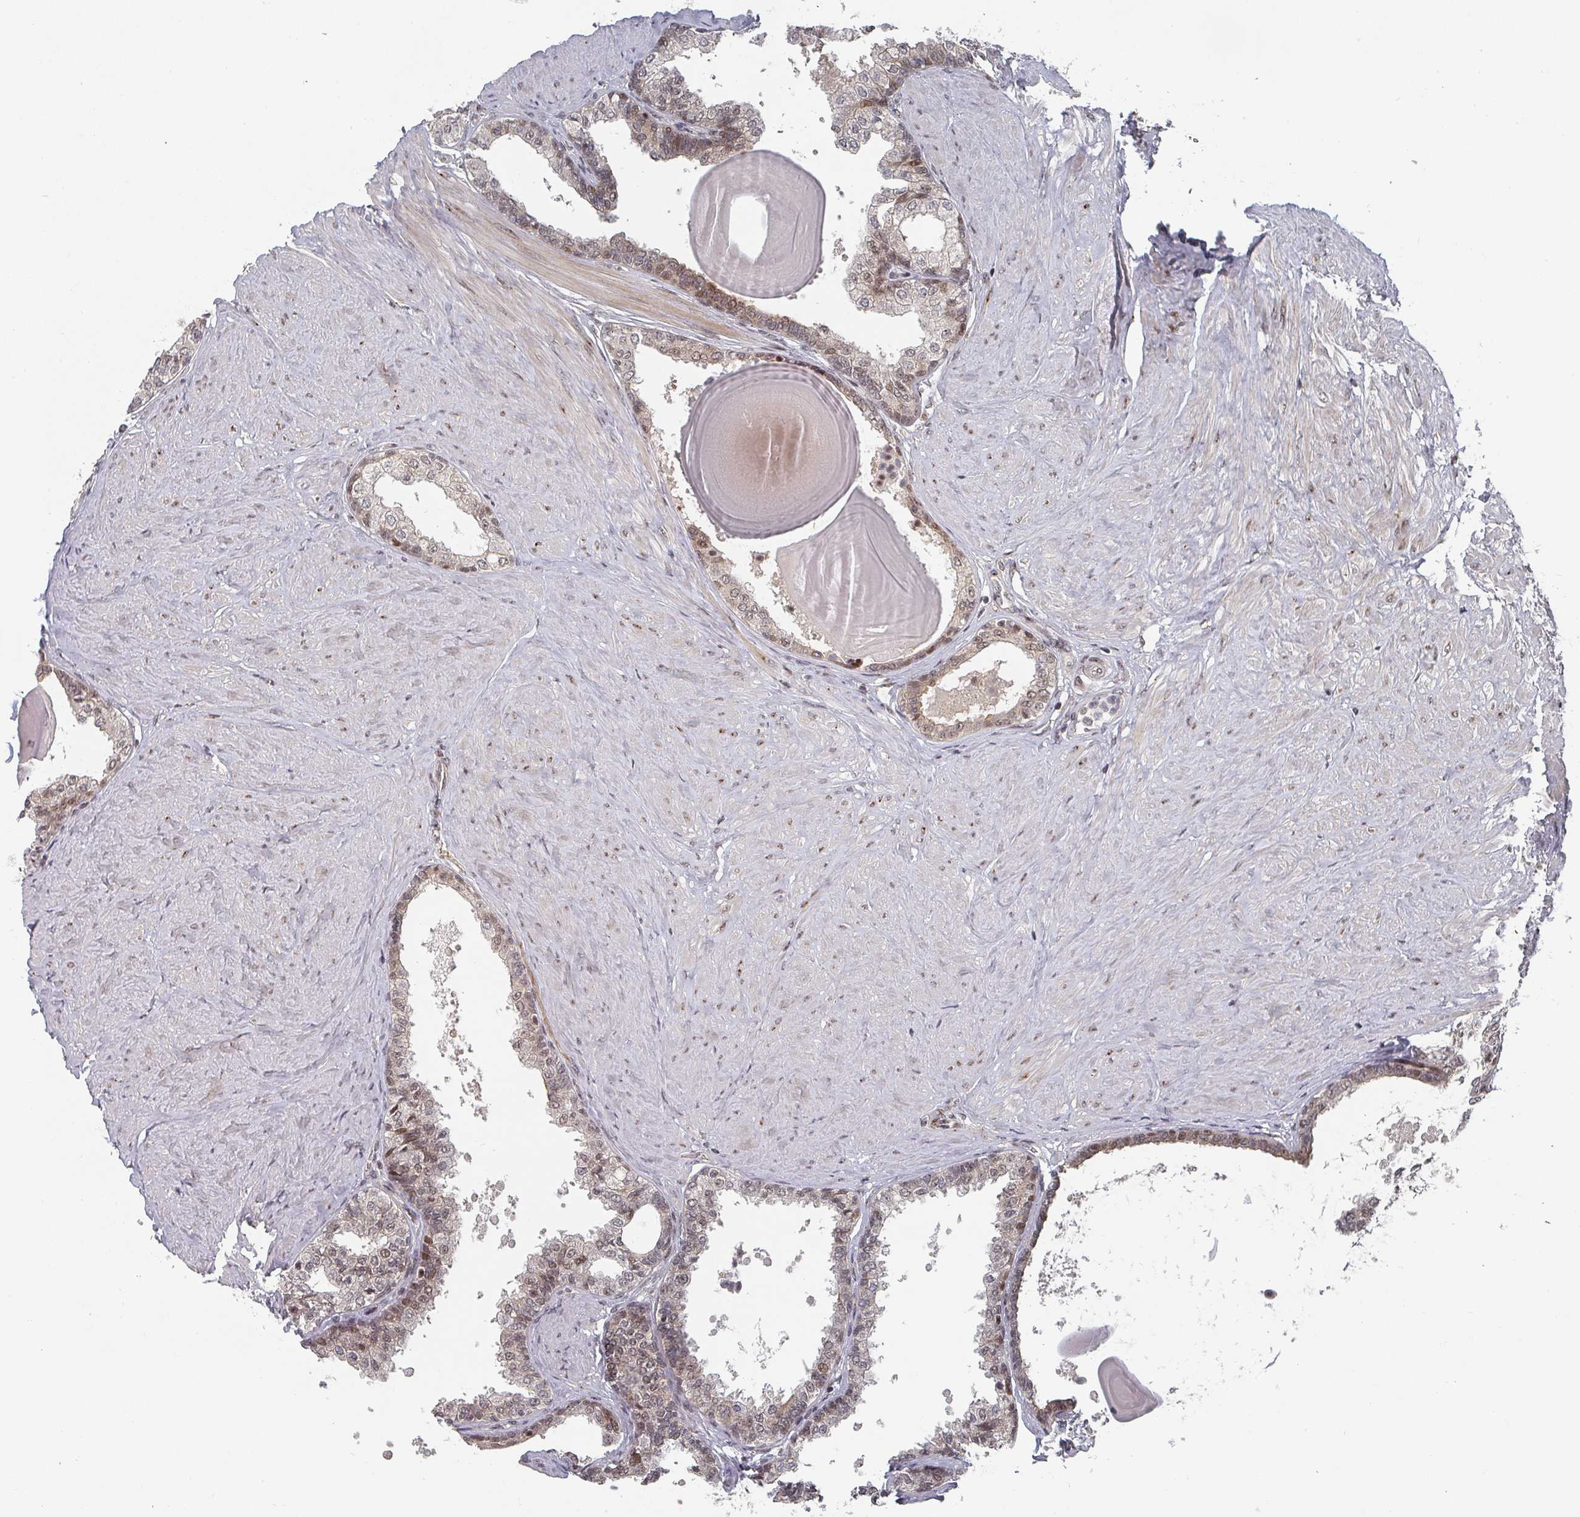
{"staining": {"intensity": "moderate", "quantity": "25%-75%", "location": "cytoplasmic/membranous,nuclear"}, "tissue": "prostate", "cell_type": "Glandular cells", "image_type": "normal", "snomed": [{"axis": "morphology", "description": "Normal tissue, NOS"}, {"axis": "topography", "description": "Prostate"}], "caption": "Immunohistochemistry (DAB (3,3'-diaminobenzidine)) staining of benign human prostate demonstrates moderate cytoplasmic/membranous,nuclear protein expression in approximately 25%-75% of glandular cells.", "gene": "KIF1C", "patient": {"sex": "male", "age": 48}}